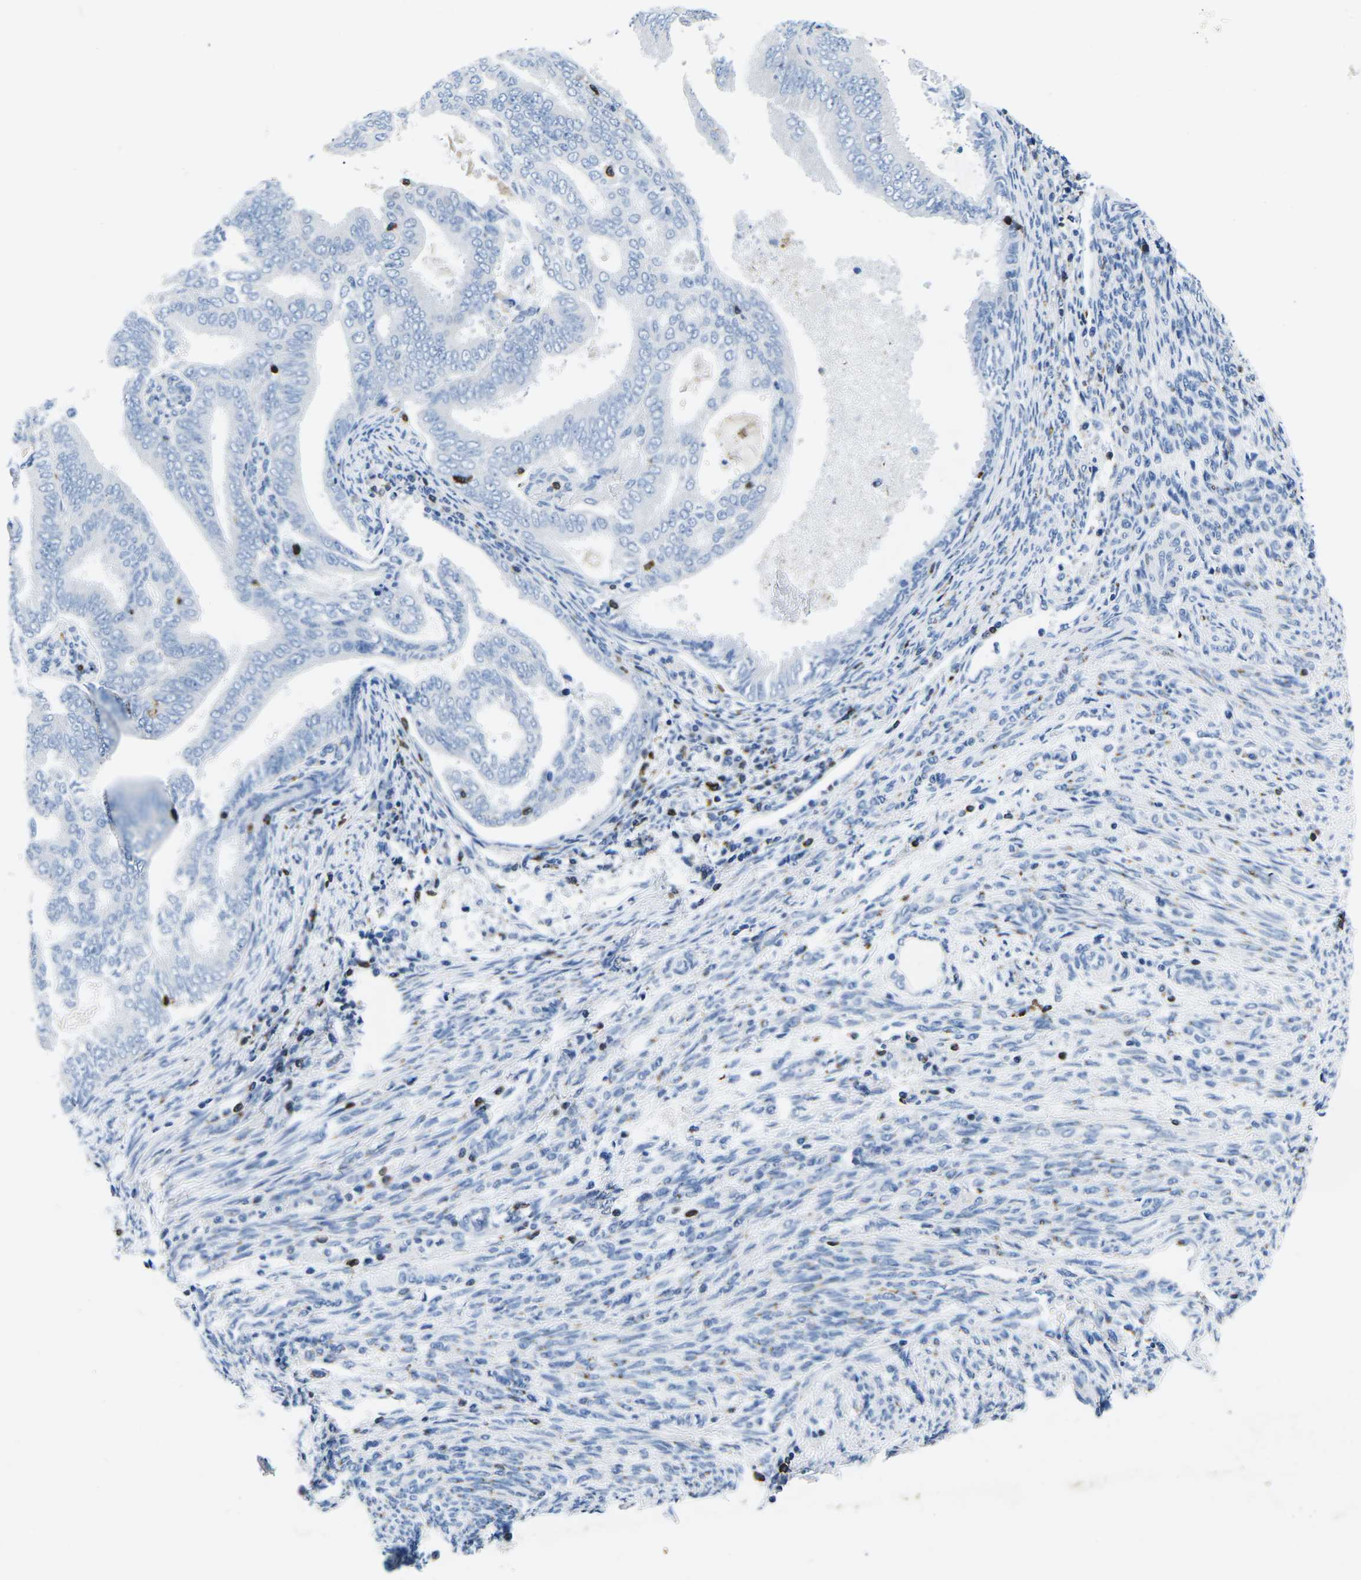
{"staining": {"intensity": "negative", "quantity": "none", "location": "none"}, "tissue": "endometrial cancer", "cell_type": "Tumor cells", "image_type": "cancer", "snomed": [{"axis": "morphology", "description": "Adenocarcinoma, NOS"}, {"axis": "topography", "description": "Endometrium"}], "caption": "Tumor cells are negative for protein expression in human endometrial adenocarcinoma. (Immunohistochemistry, brightfield microscopy, high magnification).", "gene": "CTSW", "patient": {"sex": "female", "age": 58}}